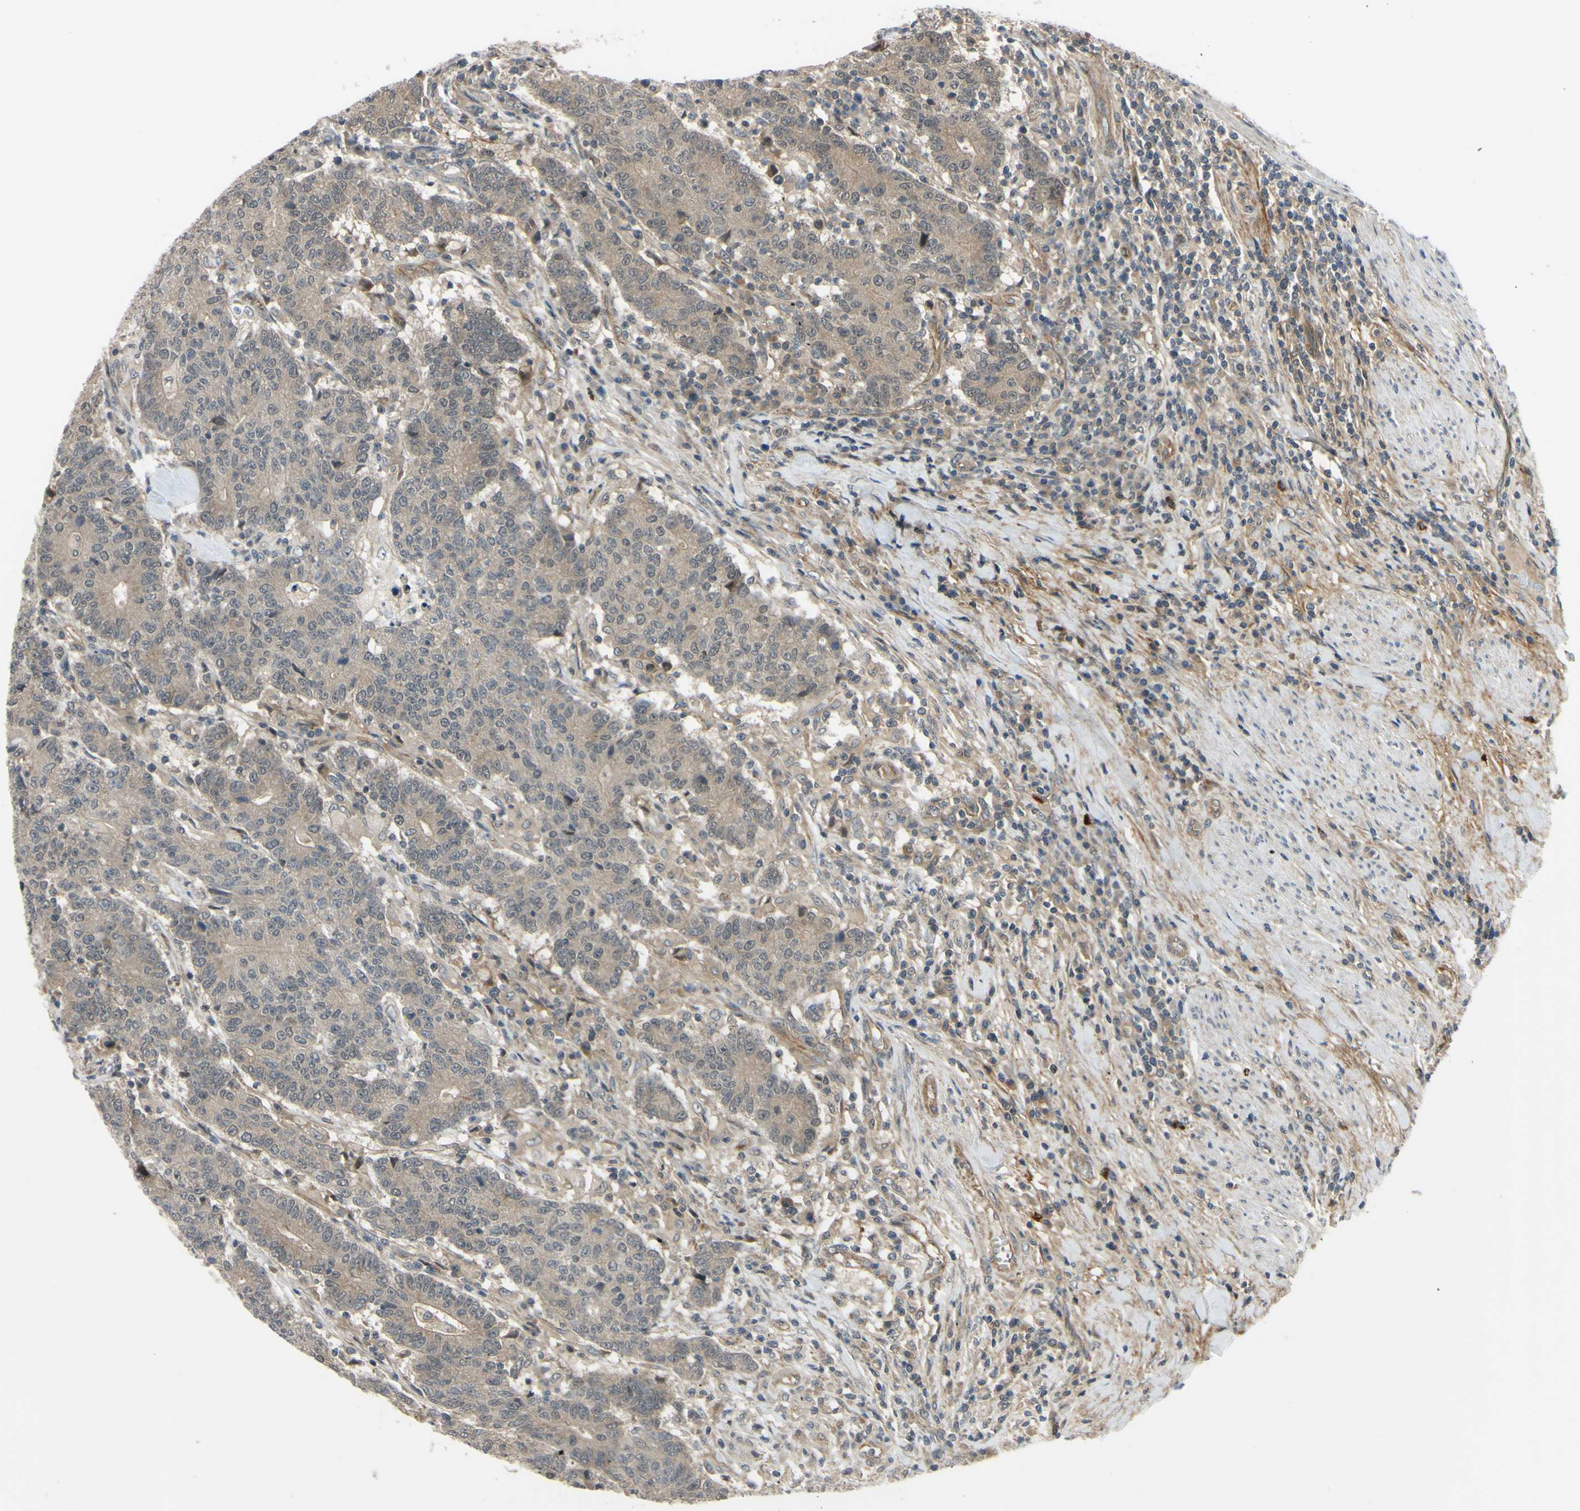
{"staining": {"intensity": "moderate", "quantity": ">75%", "location": "cytoplasmic/membranous"}, "tissue": "colorectal cancer", "cell_type": "Tumor cells", "image_type": "cancer", "snomed": [{"axis": "morphology", "description": "Normal tissue, NOS"}, {"axis": "morphology", "description": "Adenocarcinoma, NOS"}, {"axis": "topography", "description": "Colon"}], "caption": "Protein staining of colorectal cancer (adenocarcinoma) tissue reveals moderate cytoplasmic/membranous positivity in approximately >75% of tumor cells. The staining is performed using DAB brown chromogen to label protein expression. The nuclei are counter-stained blue using hematoxylin.", "gene": "COMMD9", "patient": {"sex": "female", "age": 75}}